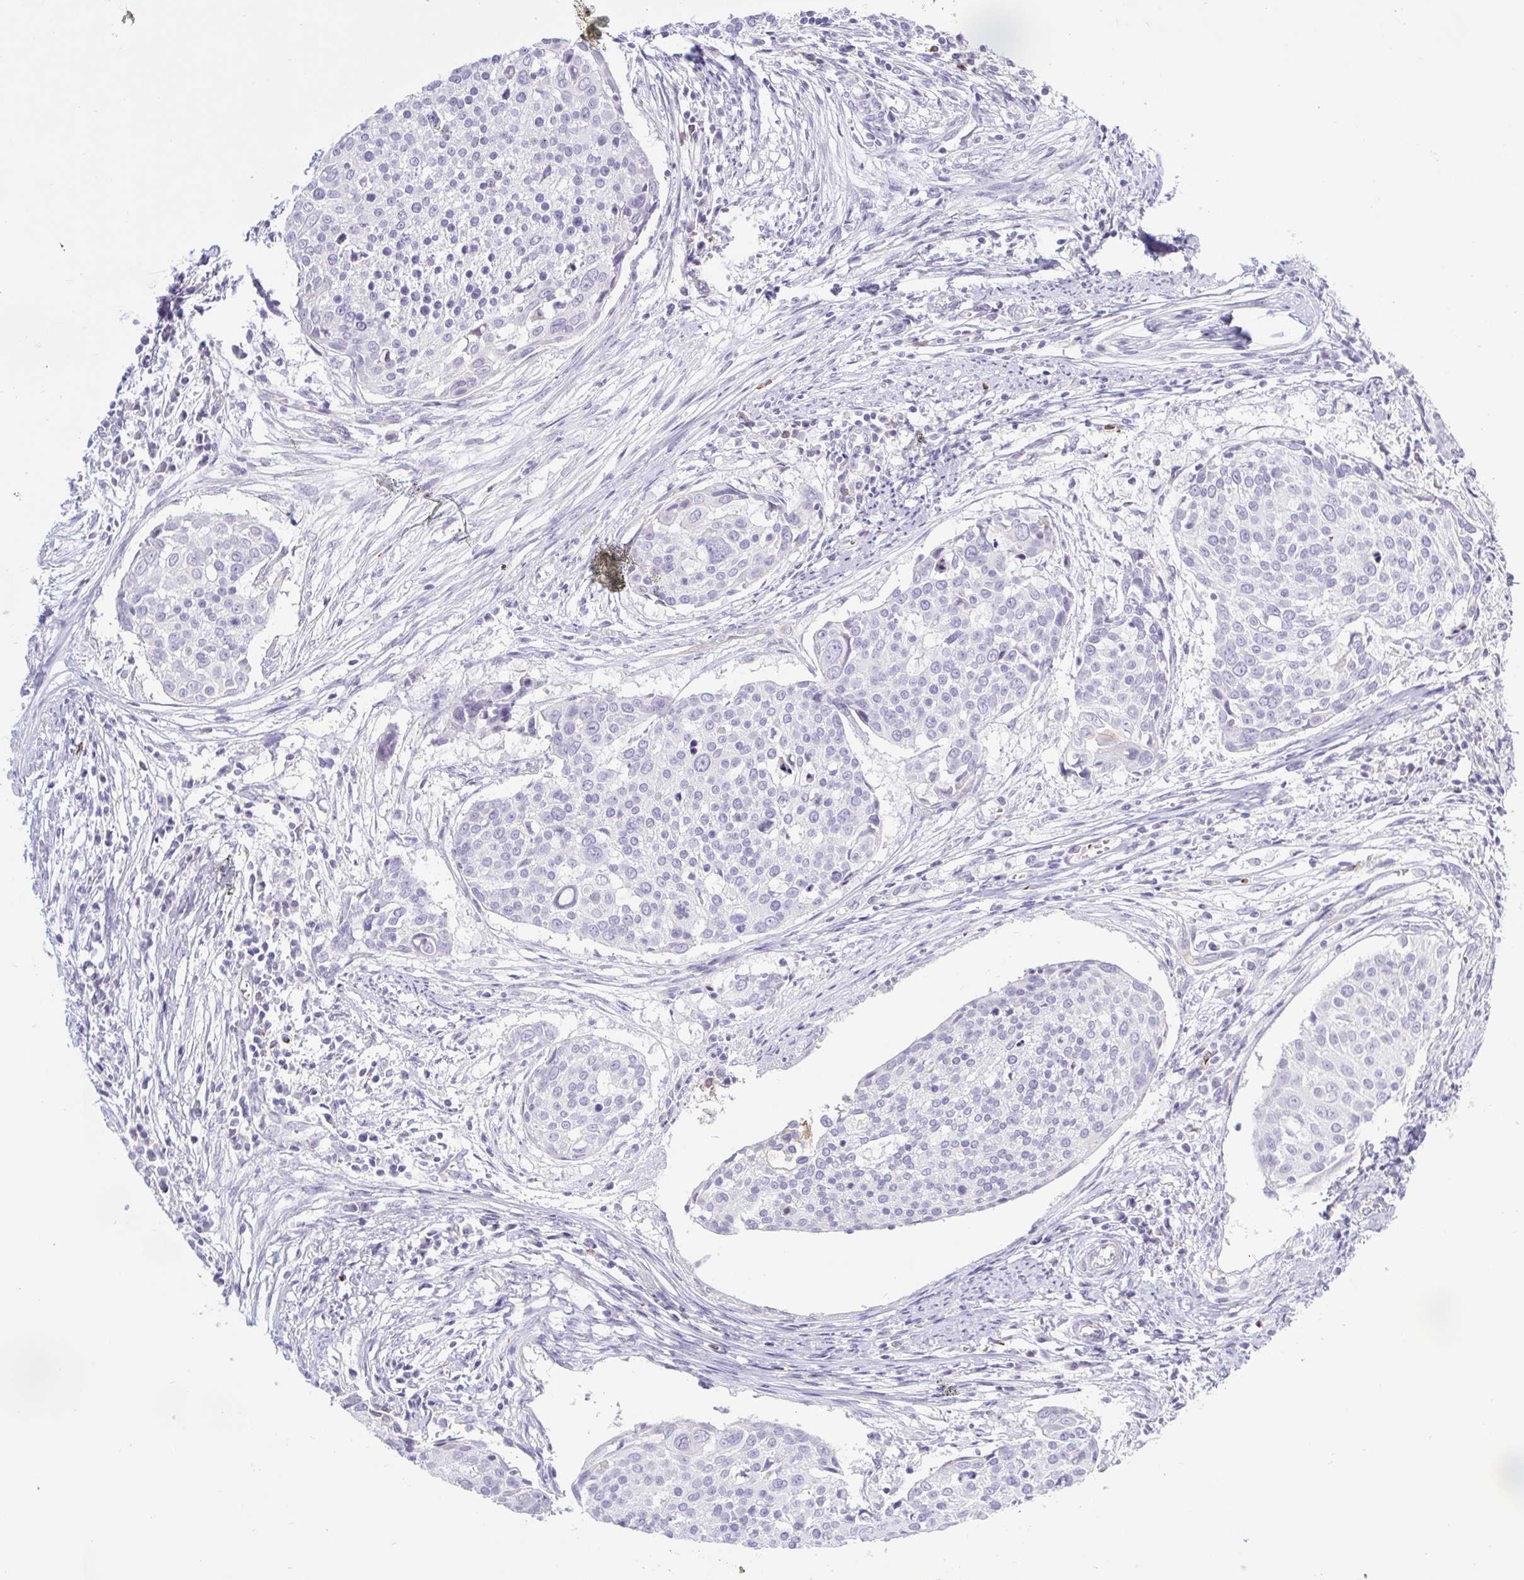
{"staining": {"intensity": "negative", "quantity": "none", "location": "none"}, "tissue": "cervical cancer", "cell_type": "Tumor cells", "image_type": "cancer", "snomed": [{"axis": "morphology", "description": "Squamous cell carcinoma, NOS"}, {"axis": "topography", "description": "Cervix"}], "caption": "IHC micrograph of human cervical squamous cell carcinoma stained for a protein (brown), which demonstrates no expression in tumor cells. Nuclei are stained in blue.", "gene": "BCAS1", "patient": {"sex": "female", "age": 39}}